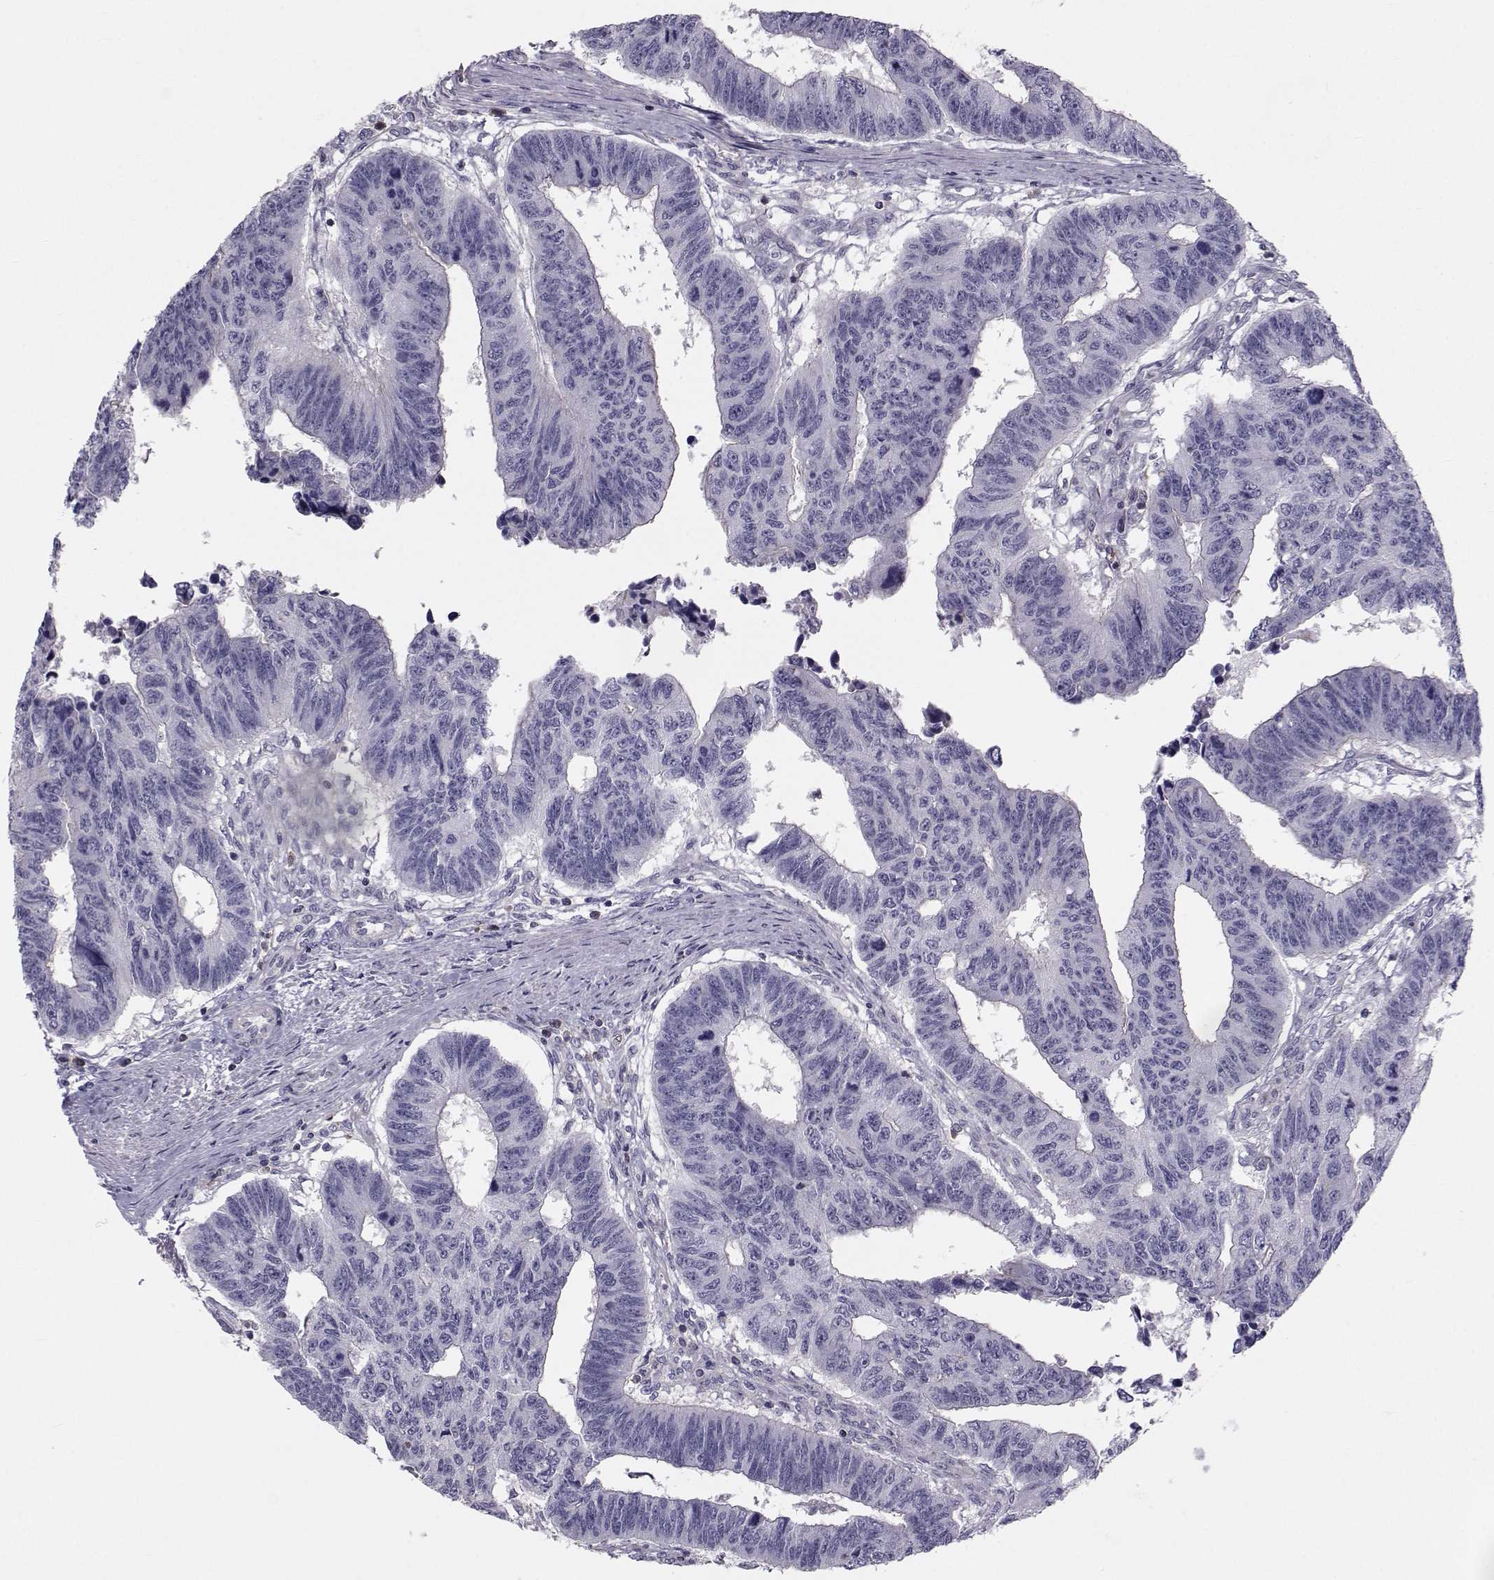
{"staining": {"intensity": "negative", "quantity": "none", "location": "none"}, "tissue": "colorectal cancer", "cell_type": "Tumor cells", "image_type": "cancer", "snomed": [{"axis": "morphology", "description": "Adenocarcinoma, NOS"}, {"axis": "topography", "description": "Rectum"}], "caption": "Immunohistochemical staining of human colorectal cancer (adenocarcinoma) demonstrates no significant expression in tumor cells.", "gene": "GARIN3", "patient": {"sex": "female", "age": 85}}